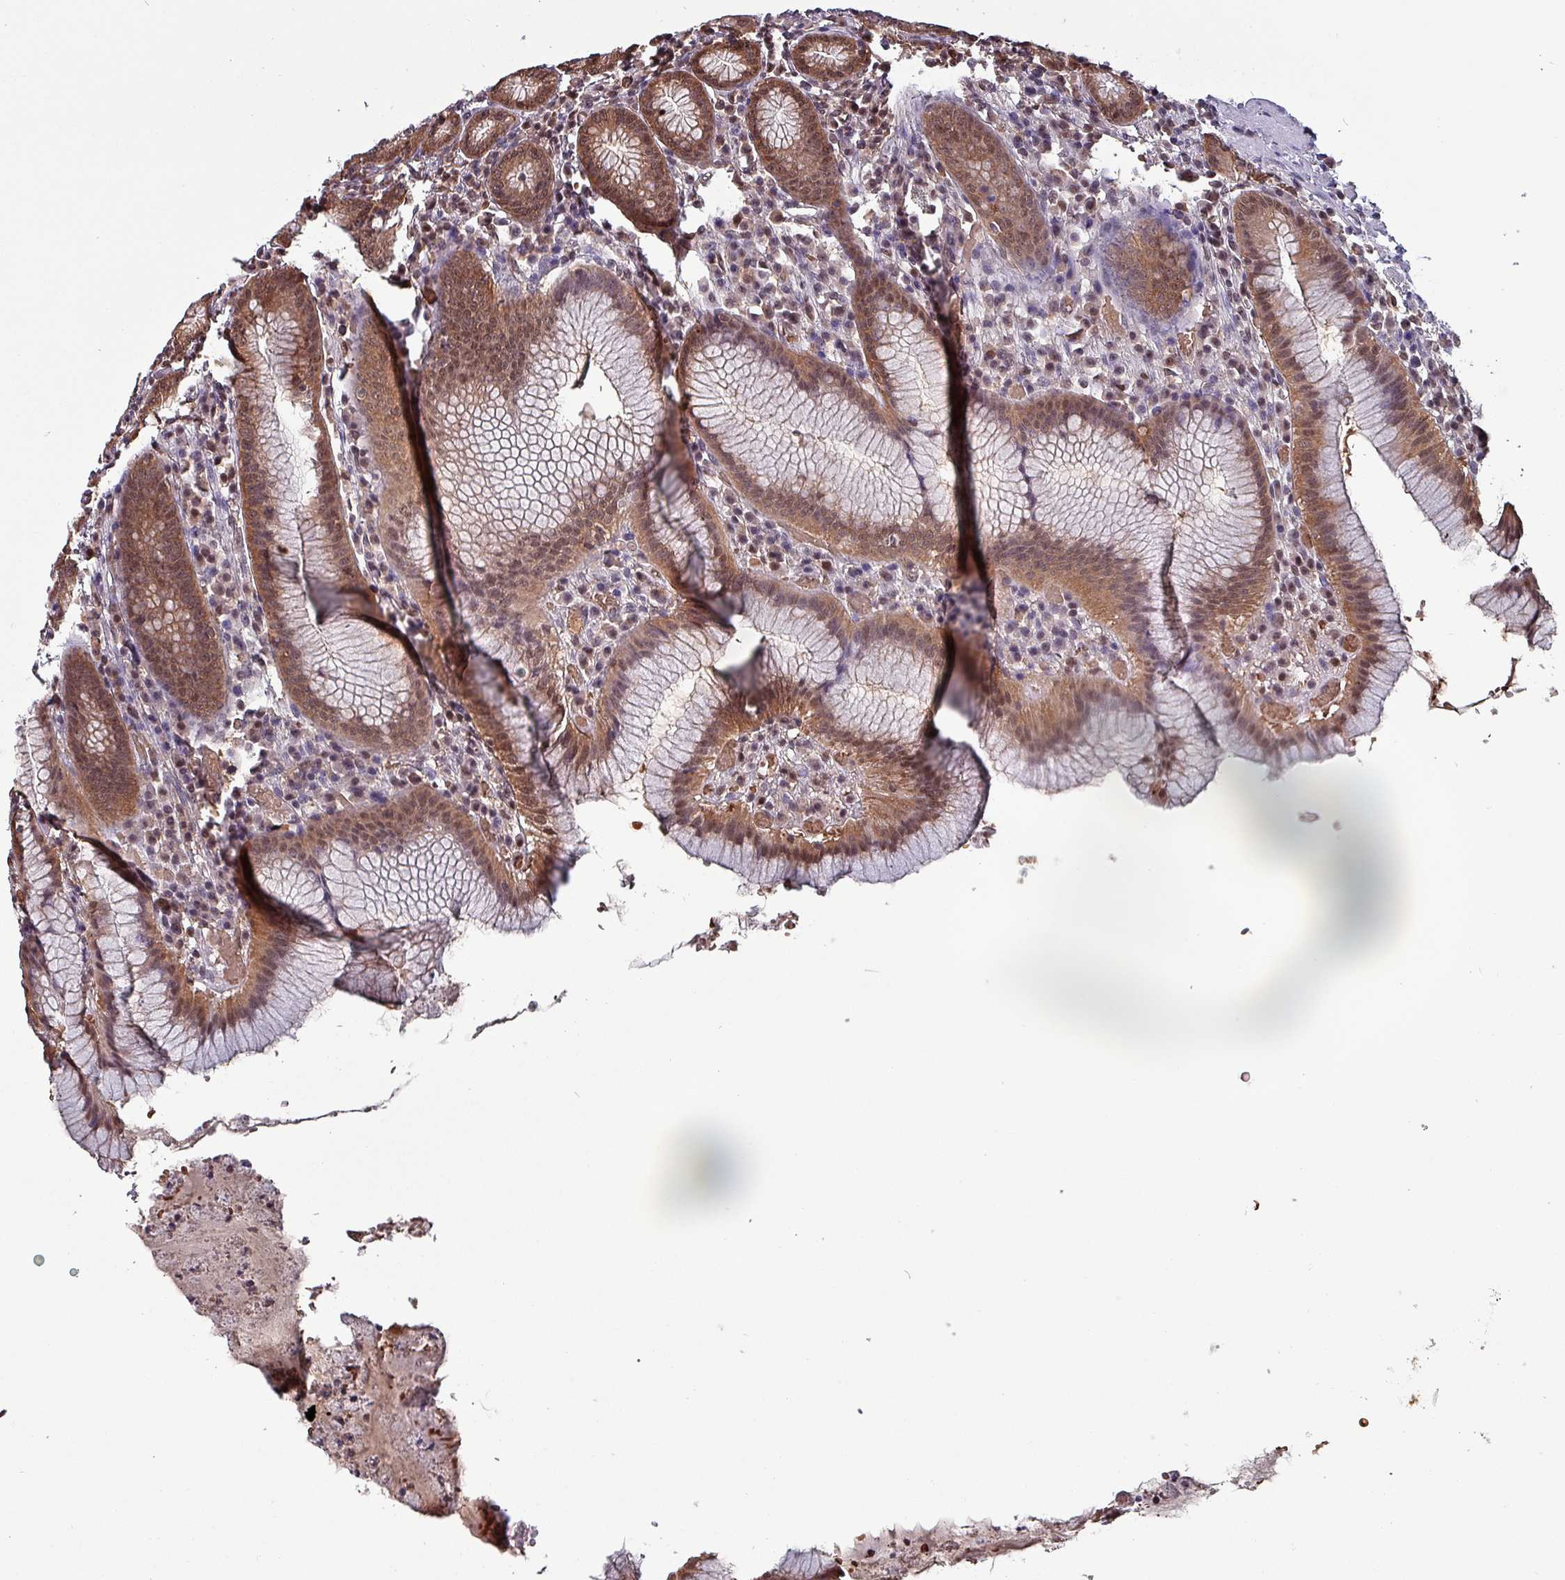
{"staining": {"intensity": "moderate", "quantity": ">75%", "location": "cytoplasmic/membranous,nuclear"}, "tissue": "stomach", "cell_type": "Glandular cells", "image_type": "normal", "snomed": [{"axis": "morphology", "description": "Normal tissue, NOS"}, {"axis": "topography", "description": "Stomach"}], "caption": "Stomach stained with IHC exhibits moderate cytoplasmic/membranous,nuclear positivity in approximately >75% of glandular cells. The staining was performed using DAB (3,3'-diaminobenzidine), with brown indicating positive protein expression. Nuclei are stained blue with hematoxylin.", "gene": "PSMB8", "patient": {"sex": "male", "age": 55}}